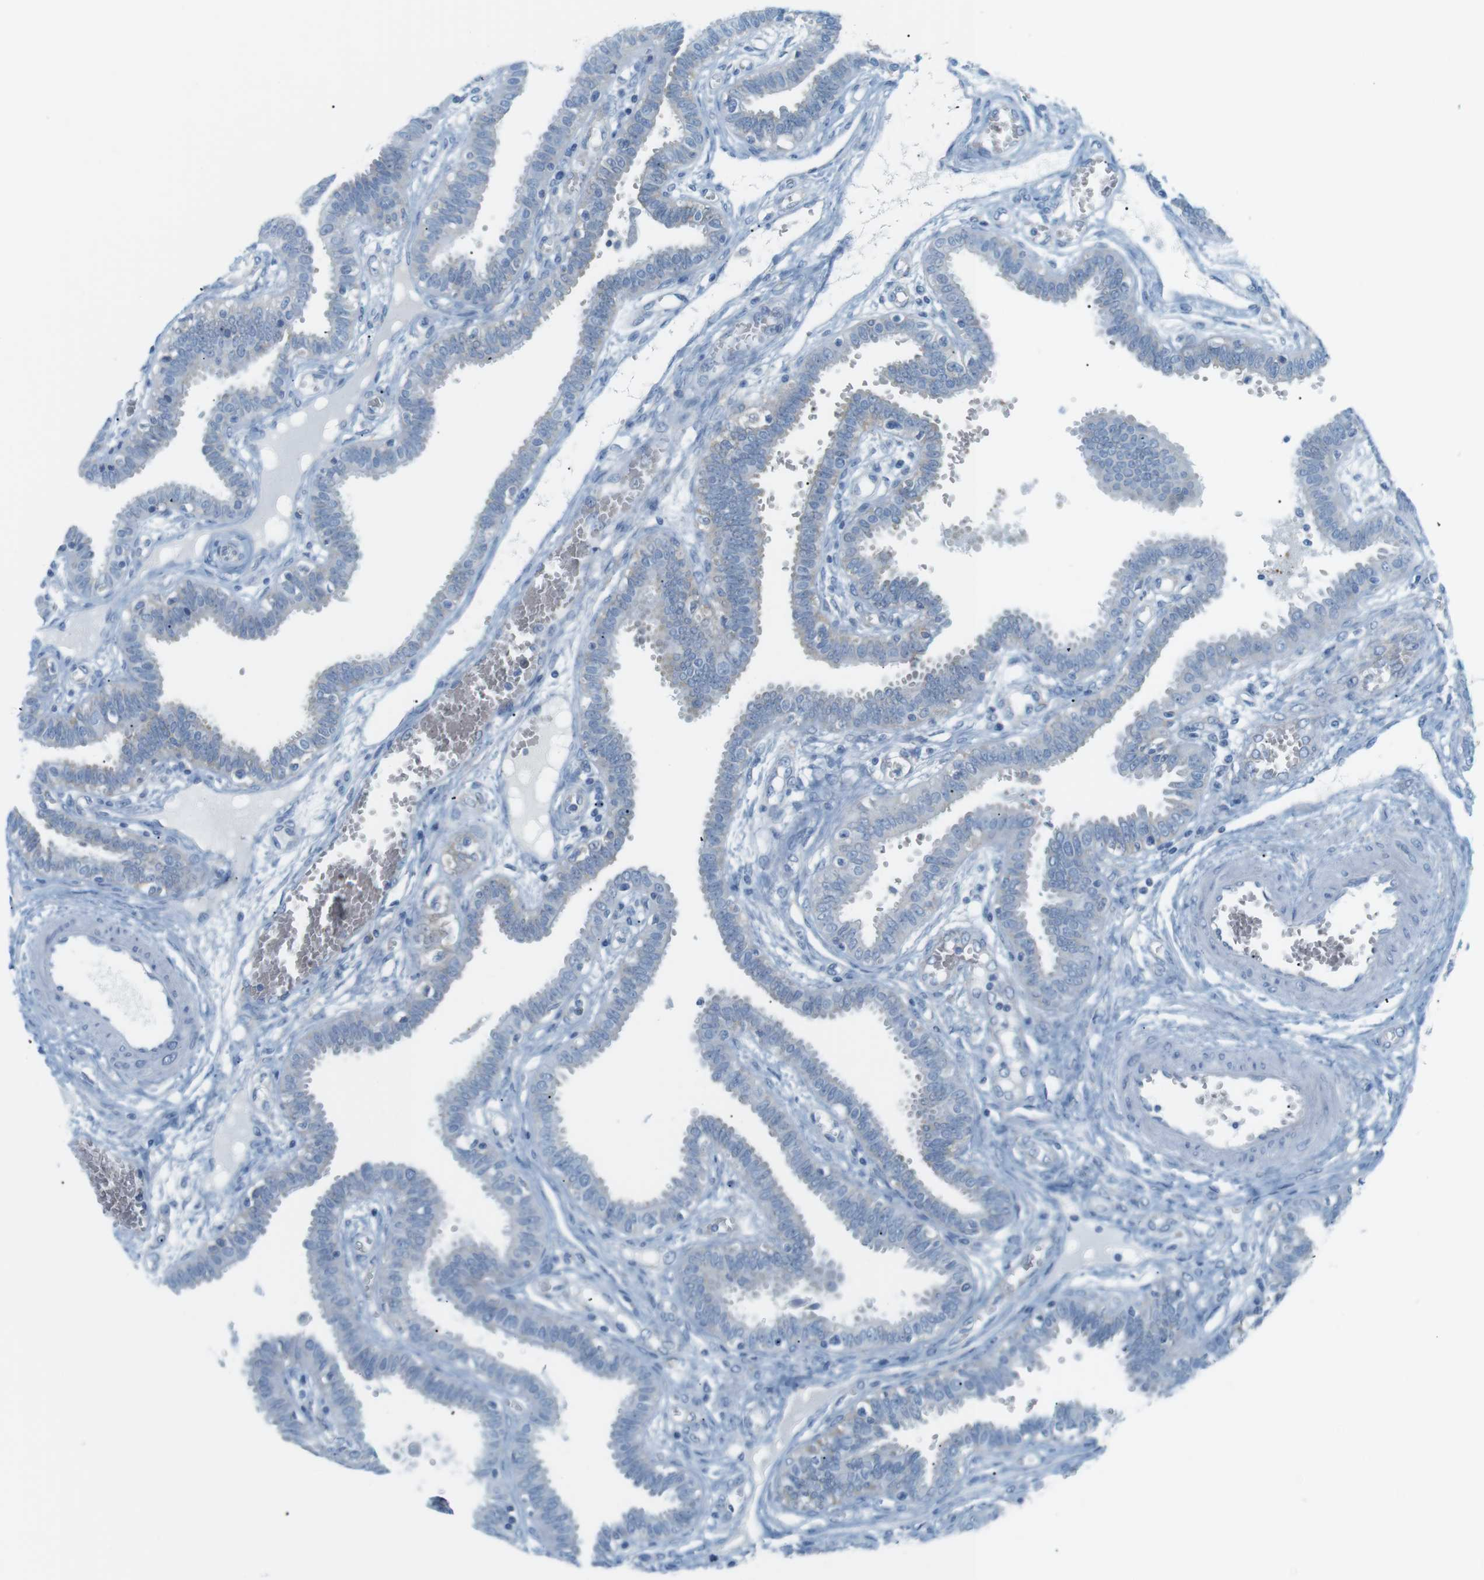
{"staining": {"intensity": "weak", "quantity": "<25%", "location": "cytoplasmic/membranous"}, "tissue": "fallopian tube", "cell_type": "Glandular cells", "image_type": "normal", "snomed": [{"axis": "morphology", "description": "Normal tissue, NOS"}, {"axis": "topography", "description": "Fallopian tube"}], "caption": "DAB immunohistochemical staining of unremarkable human fallopian tube demonstrates no significant positivity in glandular cells. Brightfield microscopy of immunohistochemistry stained with DAB (brown) and hematoxylin (blue), captured at high magnification.", "gene": "VAMP1", "patient": {"sex": "female", "age": 32}}